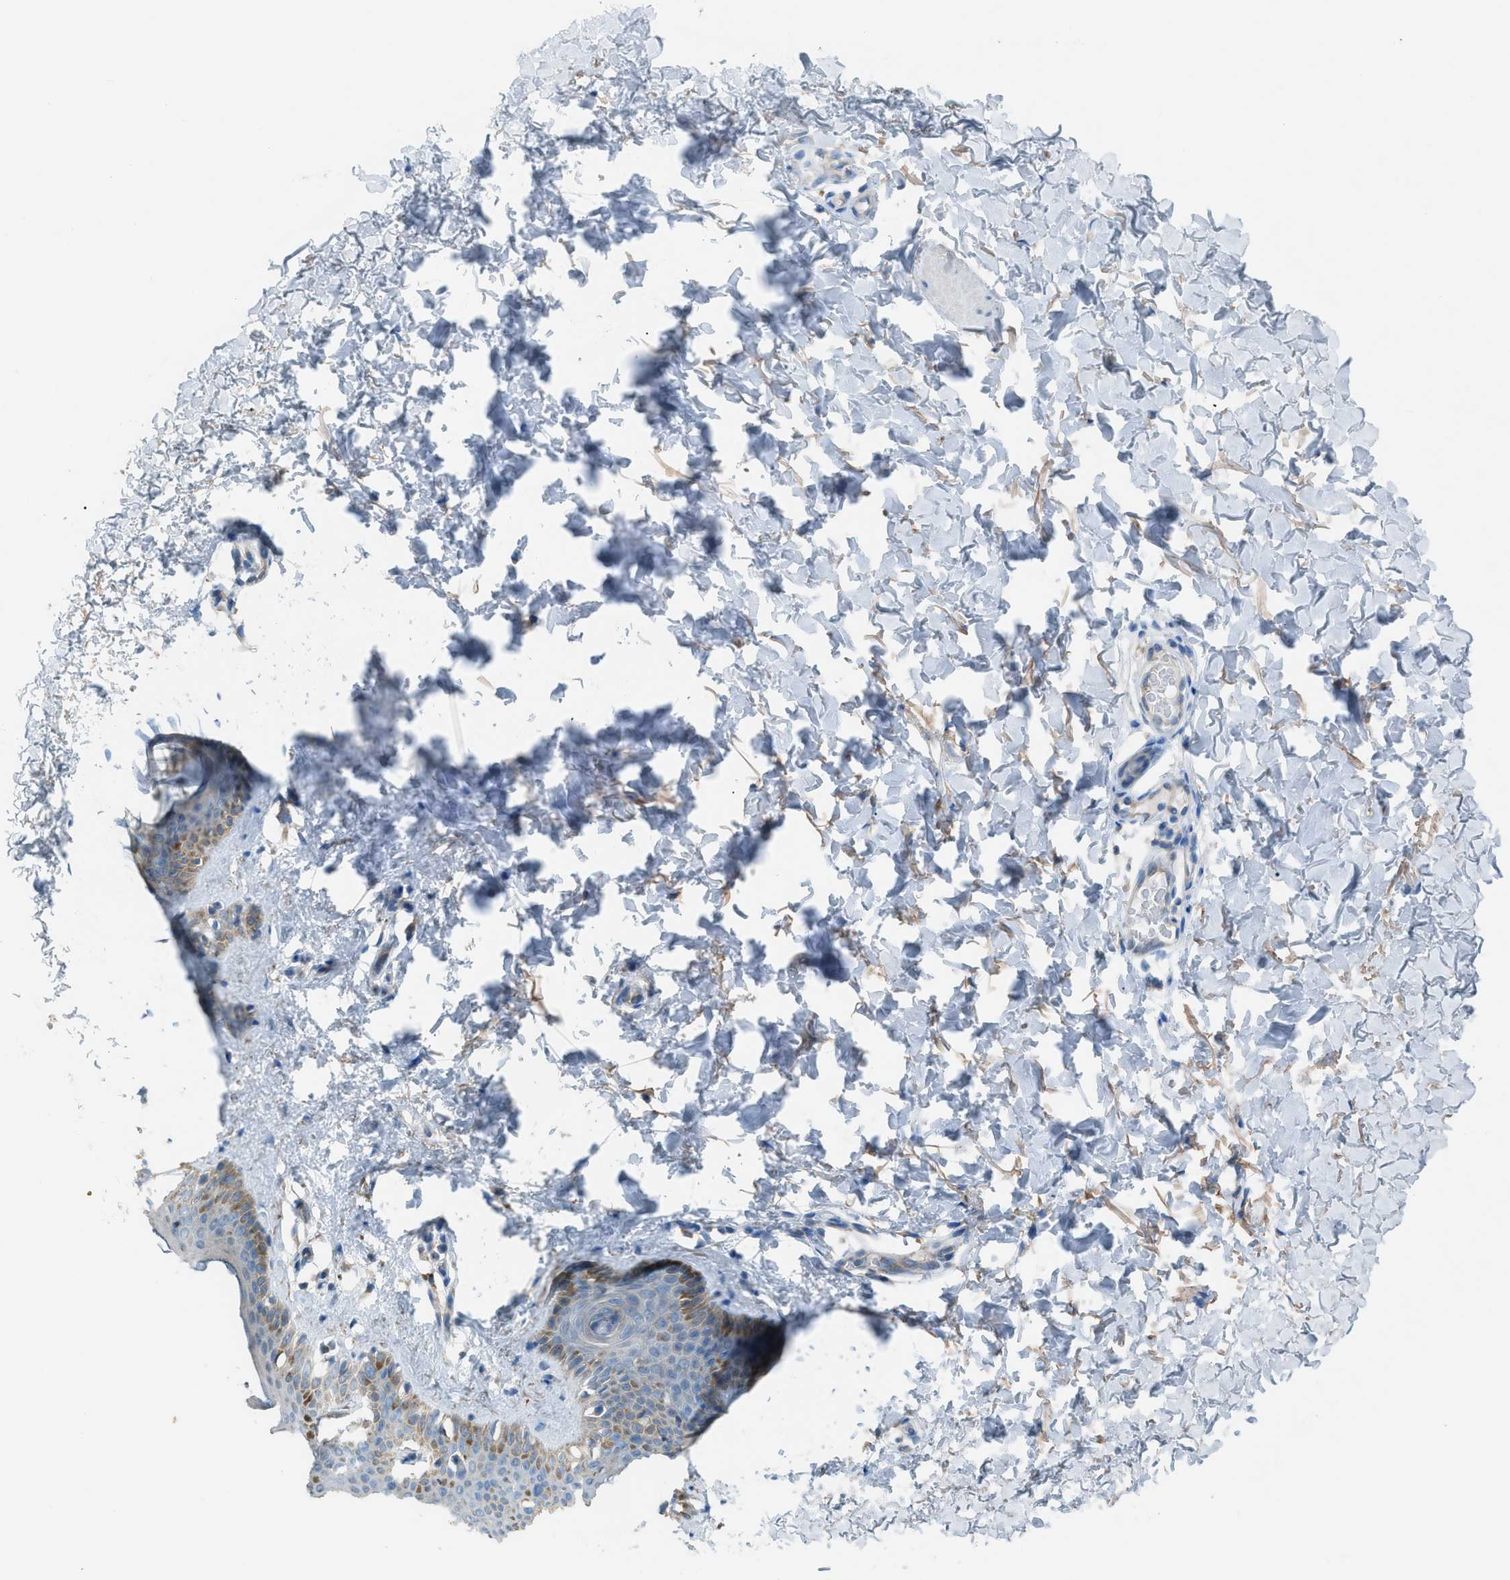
{"staining": {"intensity": "weak", "quantity": "25%-75%", "location": "cytoplasmic/membranous"}, "tissue": "skin", "cell_type": "Fibroblasts", "image_type": "normal", "snomed": [{"axis": "morphology", "description": "Normal tissue, NOS"}, {"axis": "topography", "description": "Skin"}], "caption": "IHC staining of unremarkable skin, which reveals low levels of weak cytoplasmic/membranous positivity in approximately 25%-75% of fibroblasts indicating weak cytoplasmic/membranous protein positivity. The staining was performed using DAB (brown) for protein detection and nuclei were counterstained in hematoxylin (blue).", "gene": "HEG1", "patient": {"sex": "female", "age": 41}}